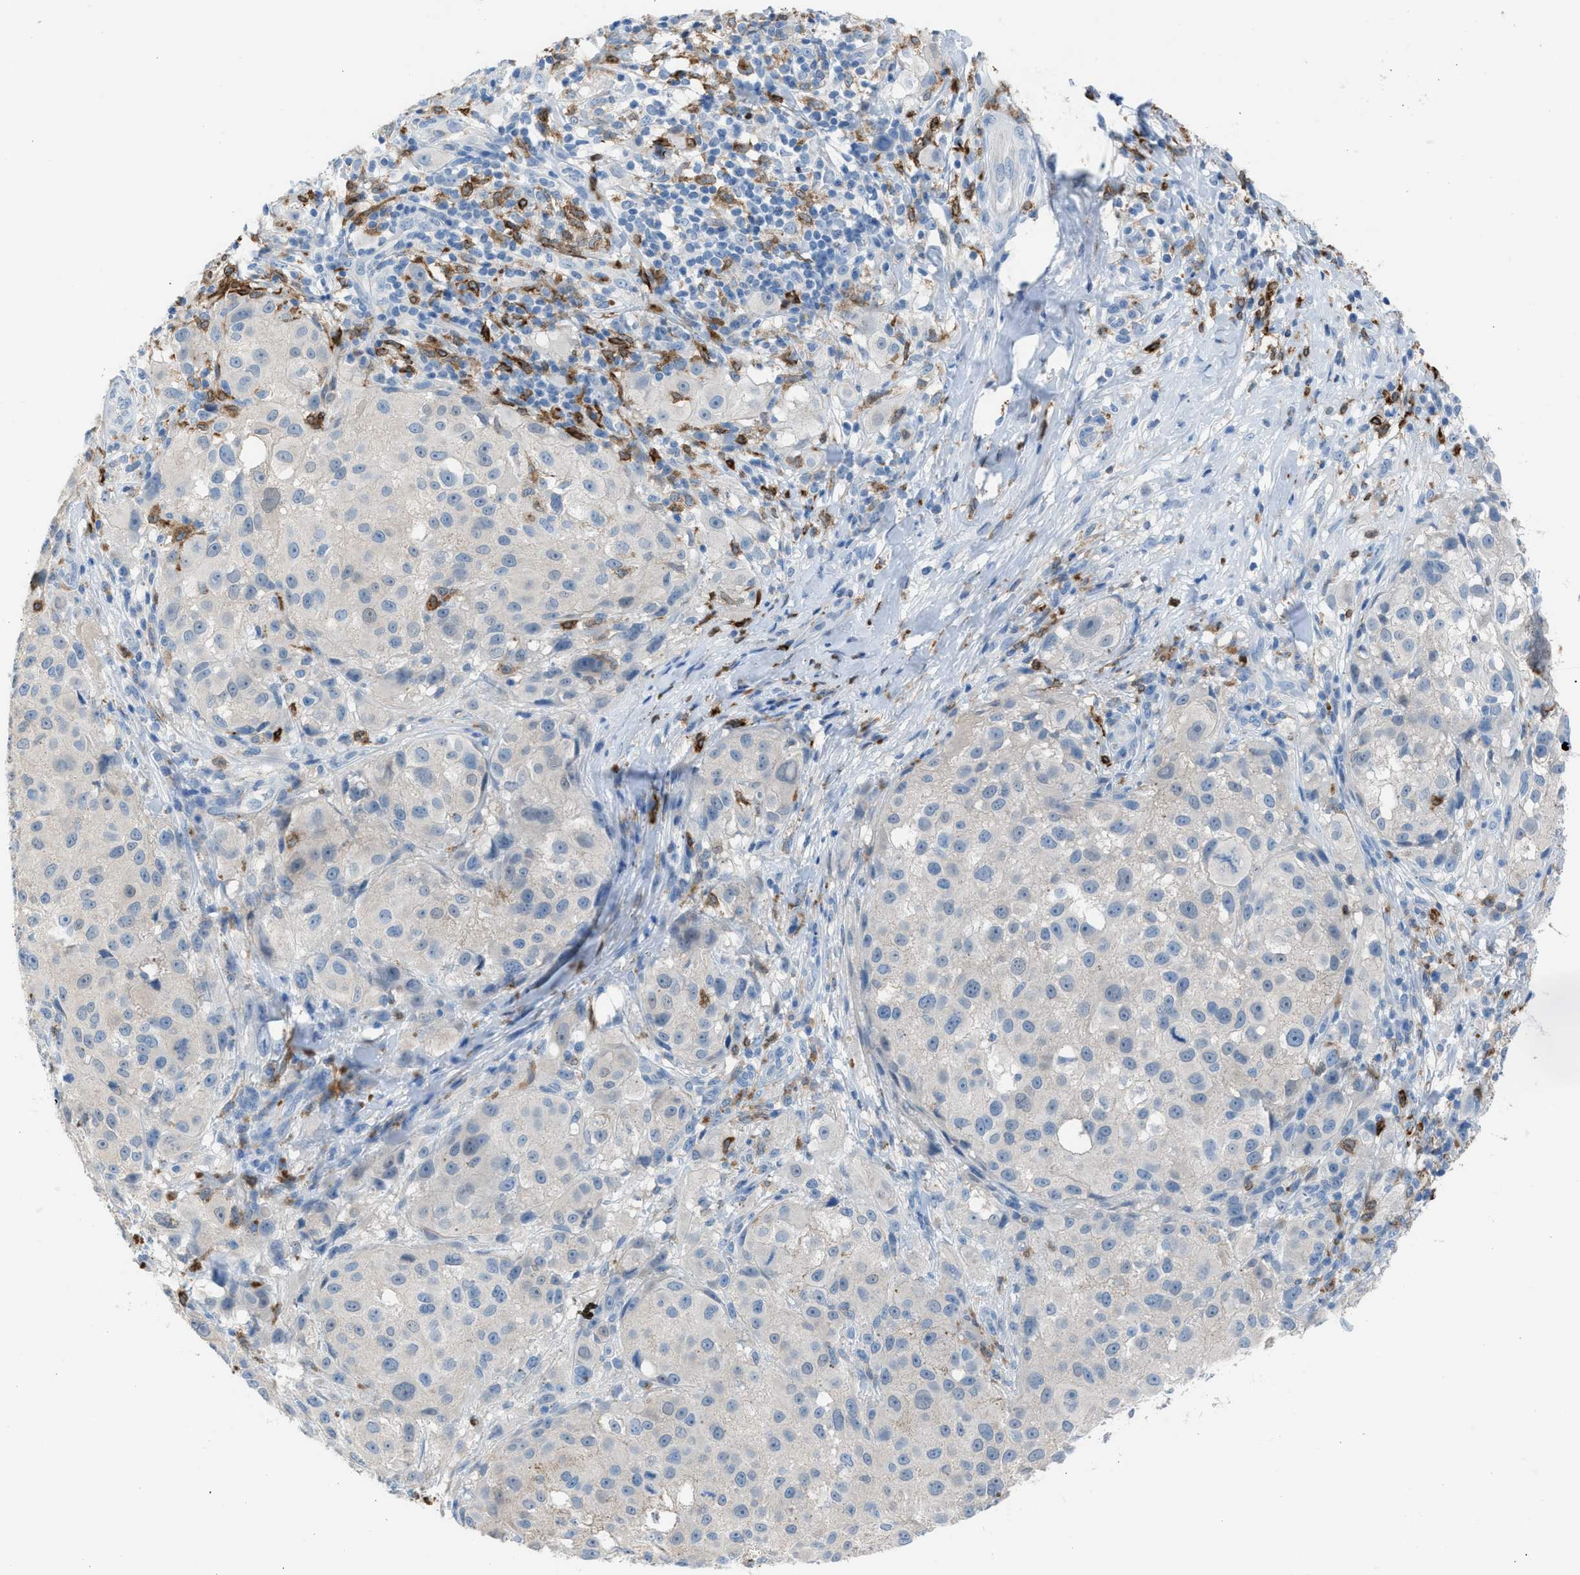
{"staining": {"intensity": "negative", "quantity": "none", "location": "none"}, "tissue": "melanoma", "cell_type": "Tumor cells", "image_type": "cancer", "snomed": [{"axis": "morphology", "description": "Necrosis, NOS"}, {"axis": "morphology", "description": "Malignant melanoma, NOS"}, {"axis": "topography", "description": "Skin"}], "caption": "Tumor cells are negative for brown protein staining in malignant melanoma.", "gene": "CLEC10A", "patient": {"sex": "female", "age": 87}}